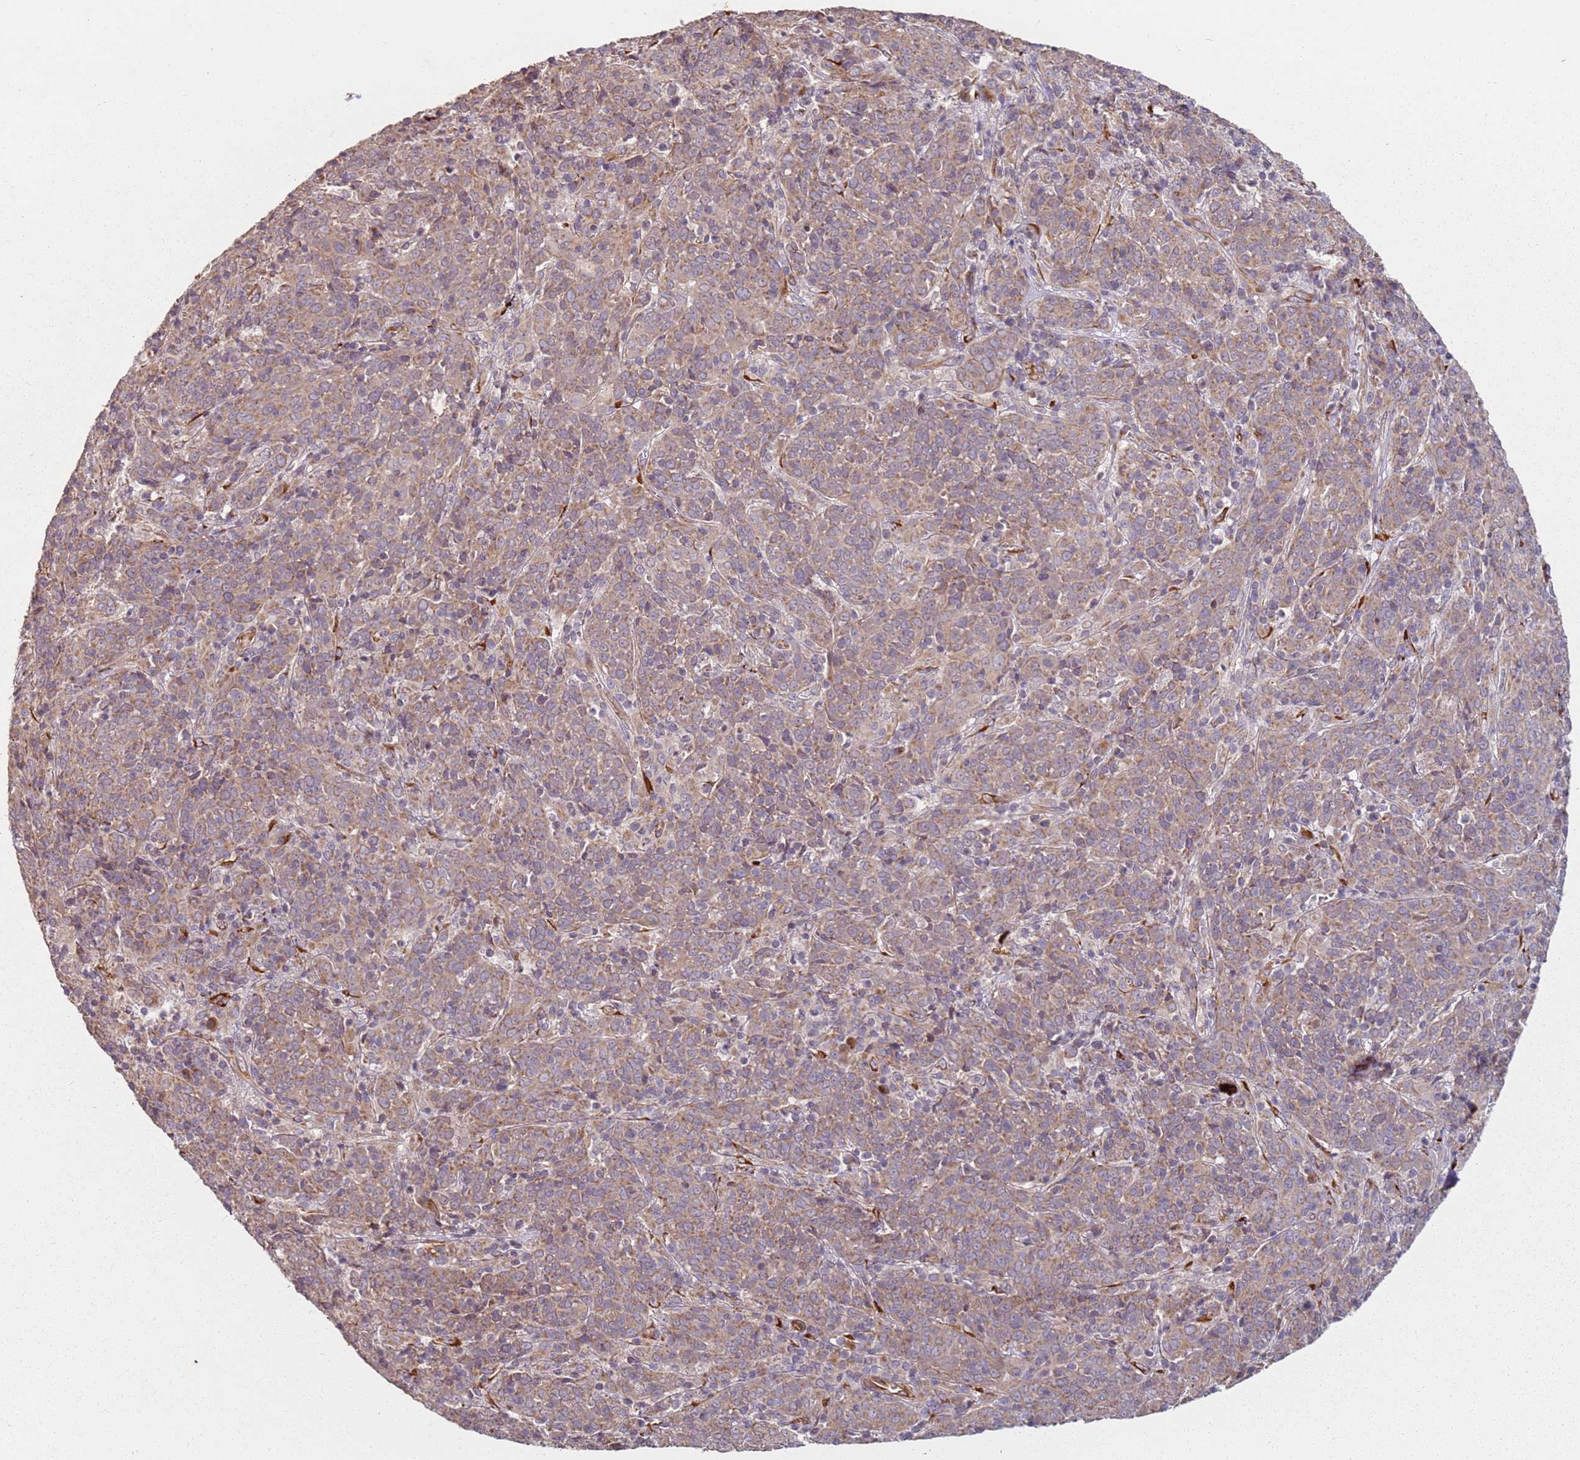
{"staining": {"intensity": "moderate", "quantity": ">75%", "location": "cytoplasmic/membranous"}, "tissue": "cervical cancer", "cell_type": "Tumor cells", "image_type": "cancer", "snomed": [{"axis": "morphology", "description": "Squamous cell carcinoma, NOS"}, {"axis": "topography", "description": "Cervix"}], "caption": "Immunohistochemistry staining of cervical squamous cell carcinoma, which shows medium levels of moderate cytoplasmic/membranous expression in approximately >75% of tumor cells indicating moderate cytoplasmic/membranous protein positivity. The staining was performed using DAB (3,3'-diaminobenzidine) (brown) for protein detection and nuclei were counterstained in hematoxylin (blue).", "gene": "ARFRP1", "patient": {"sex": "female", "age": 67}}